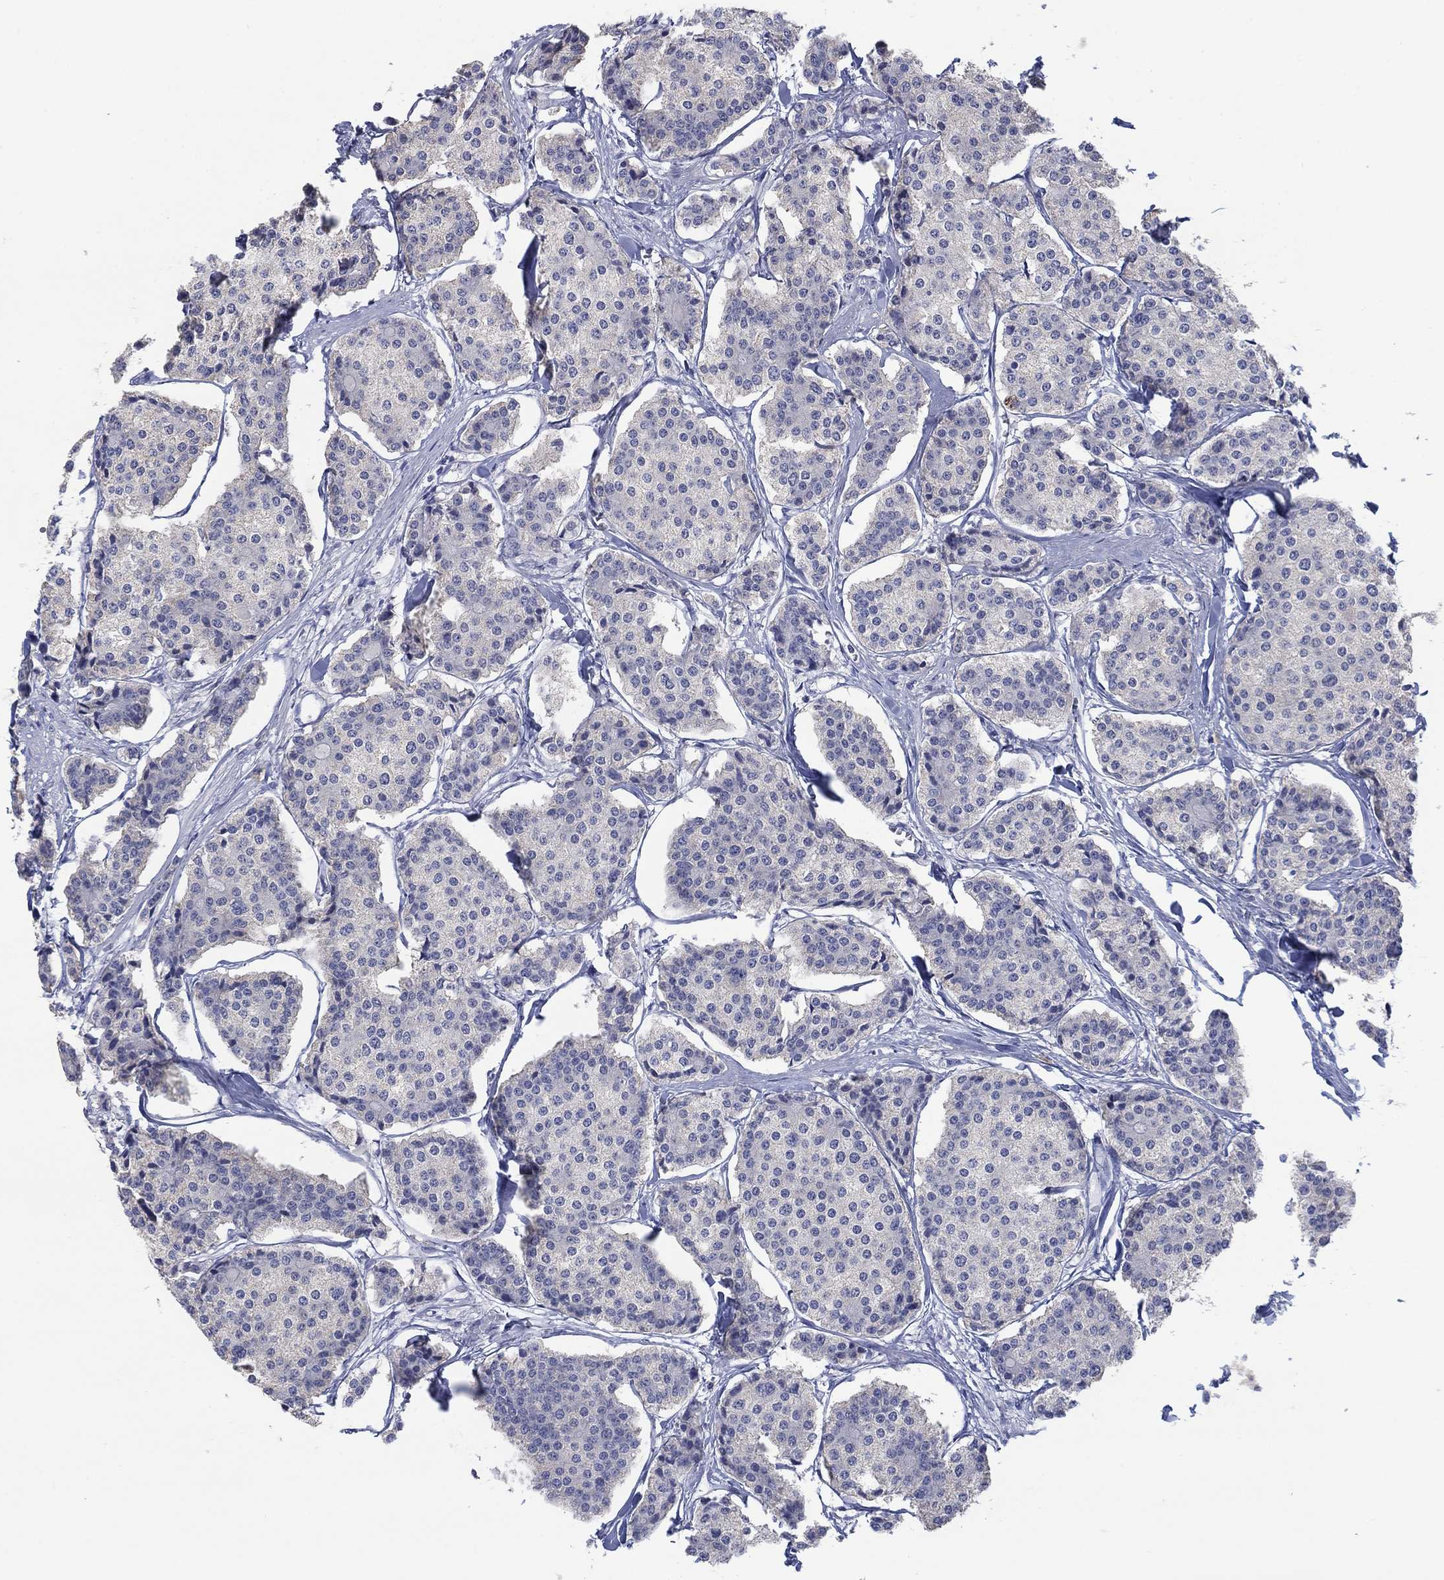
{"staining": {"intensity": "negative", "quantity": "none", "location": "none"}, "tissue": "carcinoid", "cell_type": "Tumor cells", "image_type": "cancer", "snomed": [{"axis": "morphology", "description": "Carcinoid, malignant, NOS"}, {"axis": "topography", "description": "Small intestine"}], "caption": "There is no significant staining in tumor cells of carcinoid.", "gene": "FER1L6", "patient": {"sex": "female", "age": 65}}